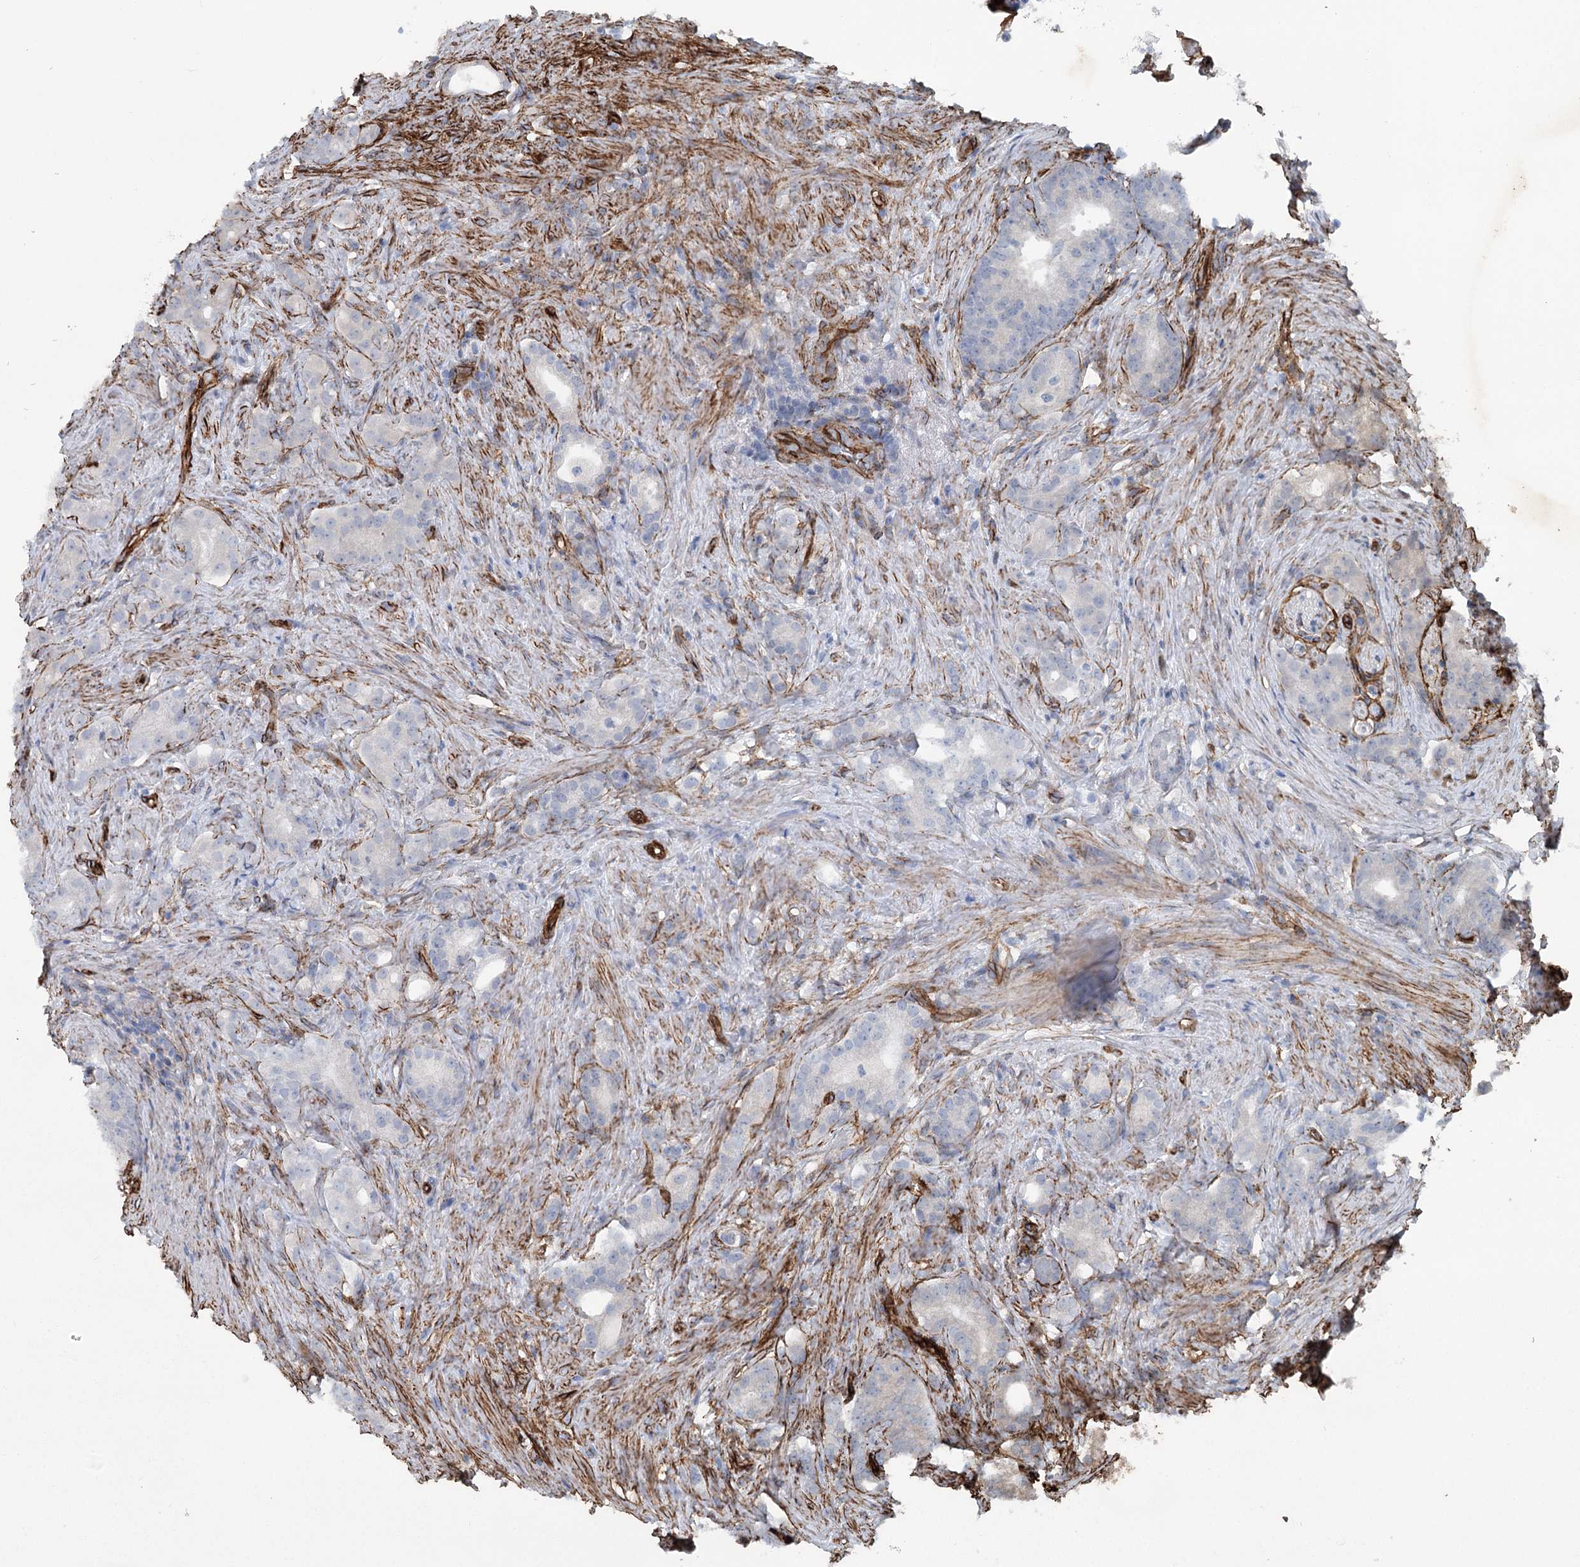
{"staining": {"intensity": "negative", "quantity": "none", "location": "none"}, "tissue": "prostate cancer", "cell_type": "Tumor cells", "image_type": "cancer", "snomed": [{"axis": "morphology", "description": "Adenocarcinoma, Low grade"}, {"axis": "topography", "description": "Prostate"}], "caption": "Immunohistochemistry photomicrograph of human prostate cancer (low-grade adenocarcinoma) stained for a protein (brown), which demonstrates no expression in tumor cells. (Brightfield microscopy of DAB immunohistochemistry (IHC) at high magnification).", "gene": "IQSEC1", "patient": {"sex": "male", "age": 71}}